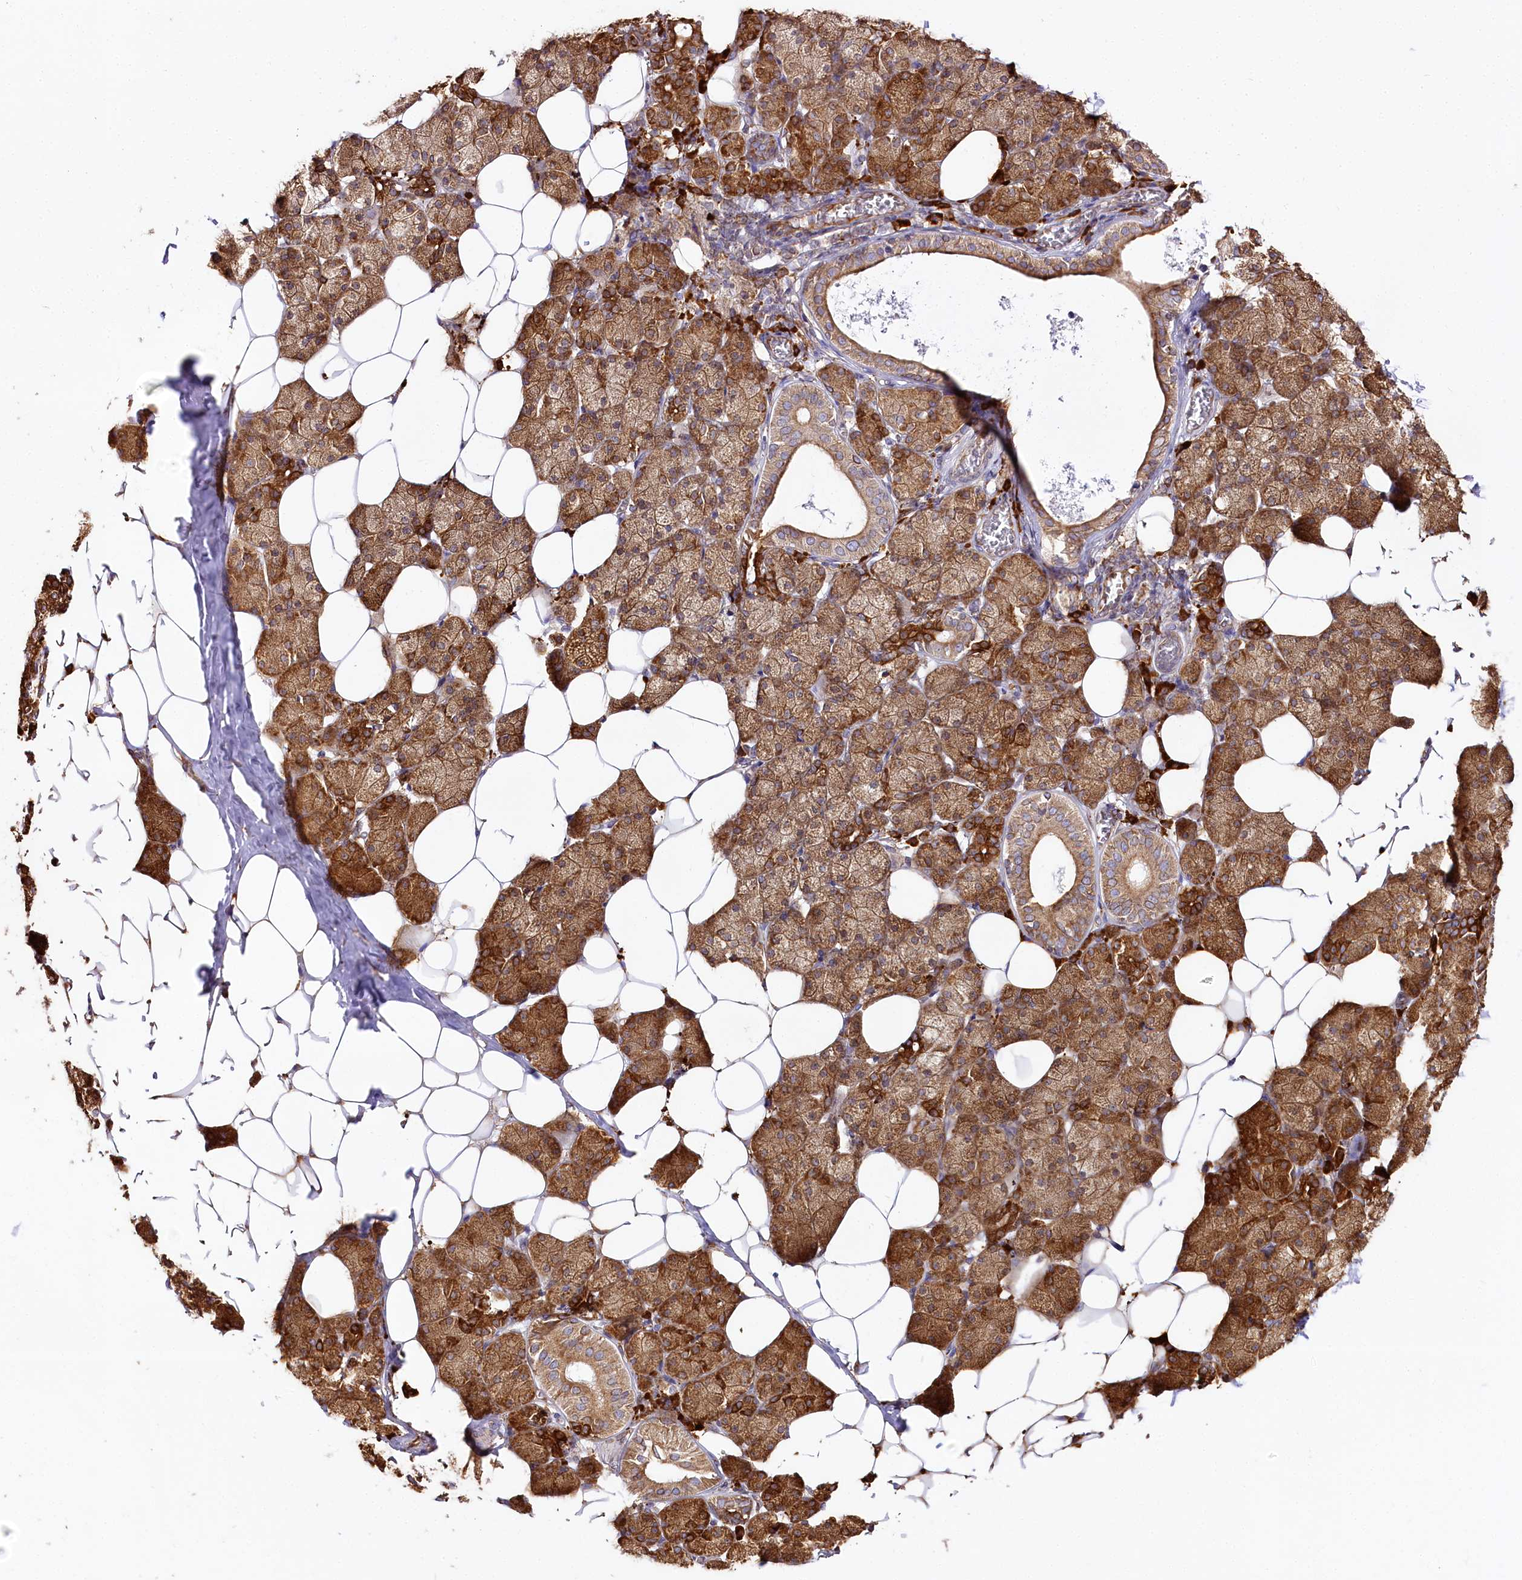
{"staining": {"intensity": "strong", "quantity": ">75%", "location": "cytoplasmic/membranous"}, "tissue": "salivary gland", "cell_type": "Glandular cells", "image_type": "normal", "snomed": [{"axis": "morphology", "description": "Normal tissue, NOS"}, {"axis": "topography", "description": "Salivary gland"}], "caption": "Immunohistochemistry (IHC) (DAB) staining of unremarkable salivary gland reveals strong cytoplasmic/membranous protein positivity in about >75% of glandular cells.", "gene": "CNPY2", "patient": {"sex": "female", "age": 33}}